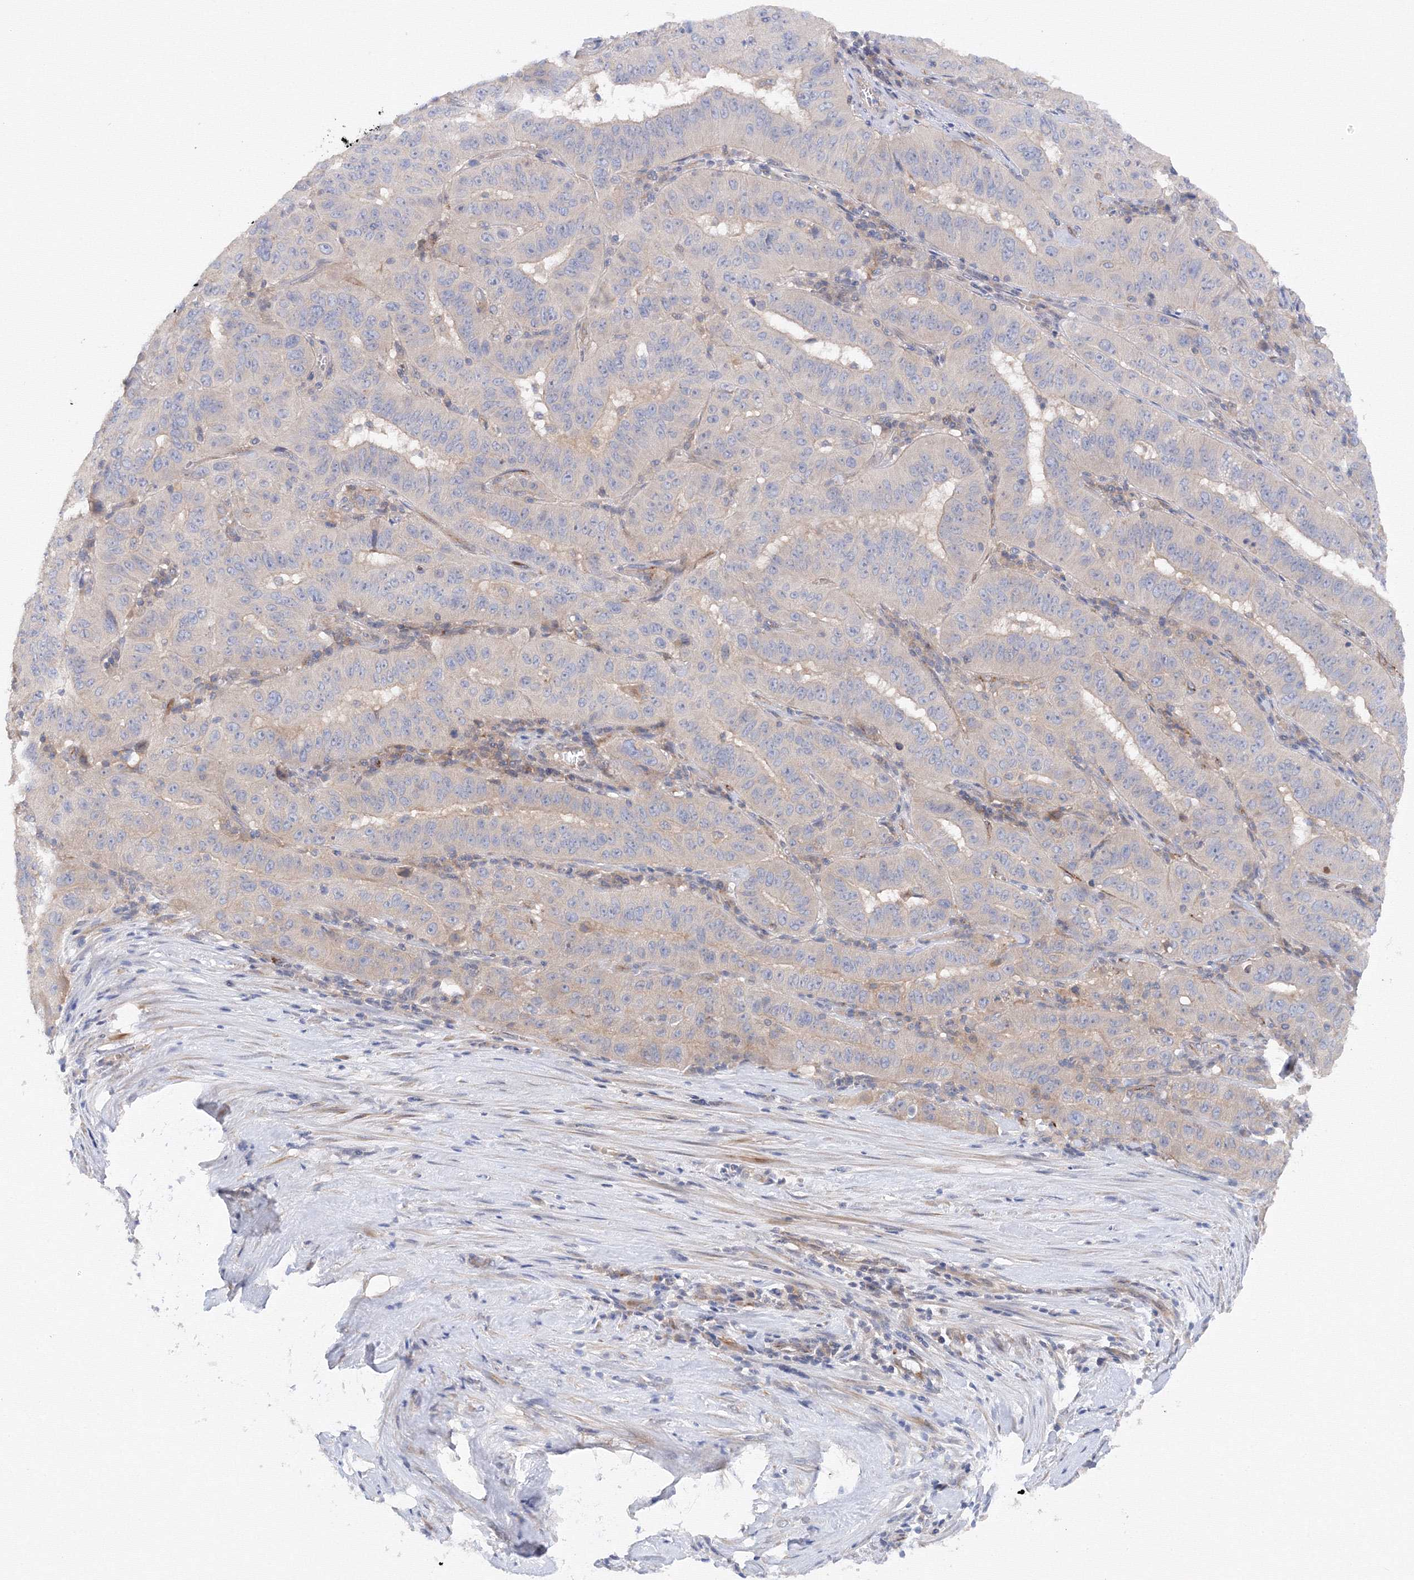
{"staining": {"intensity": "negative", "quantity": "none", "location": "none"}, "tissue": "pancreatic cancer", "cell_type": "Tumor cells", "image_type": "cancer", "snomed": [{"axis": "morphology", "description": "Adenocarcinoma, NOS"}, {"axis": "topography", "description": "Pancreas"}], "caption": "Tumor cells show no significant positivity in pancreatic cancer.", "gene": "DIS3L2", "patient": {"sex": "male", "age": 63}}